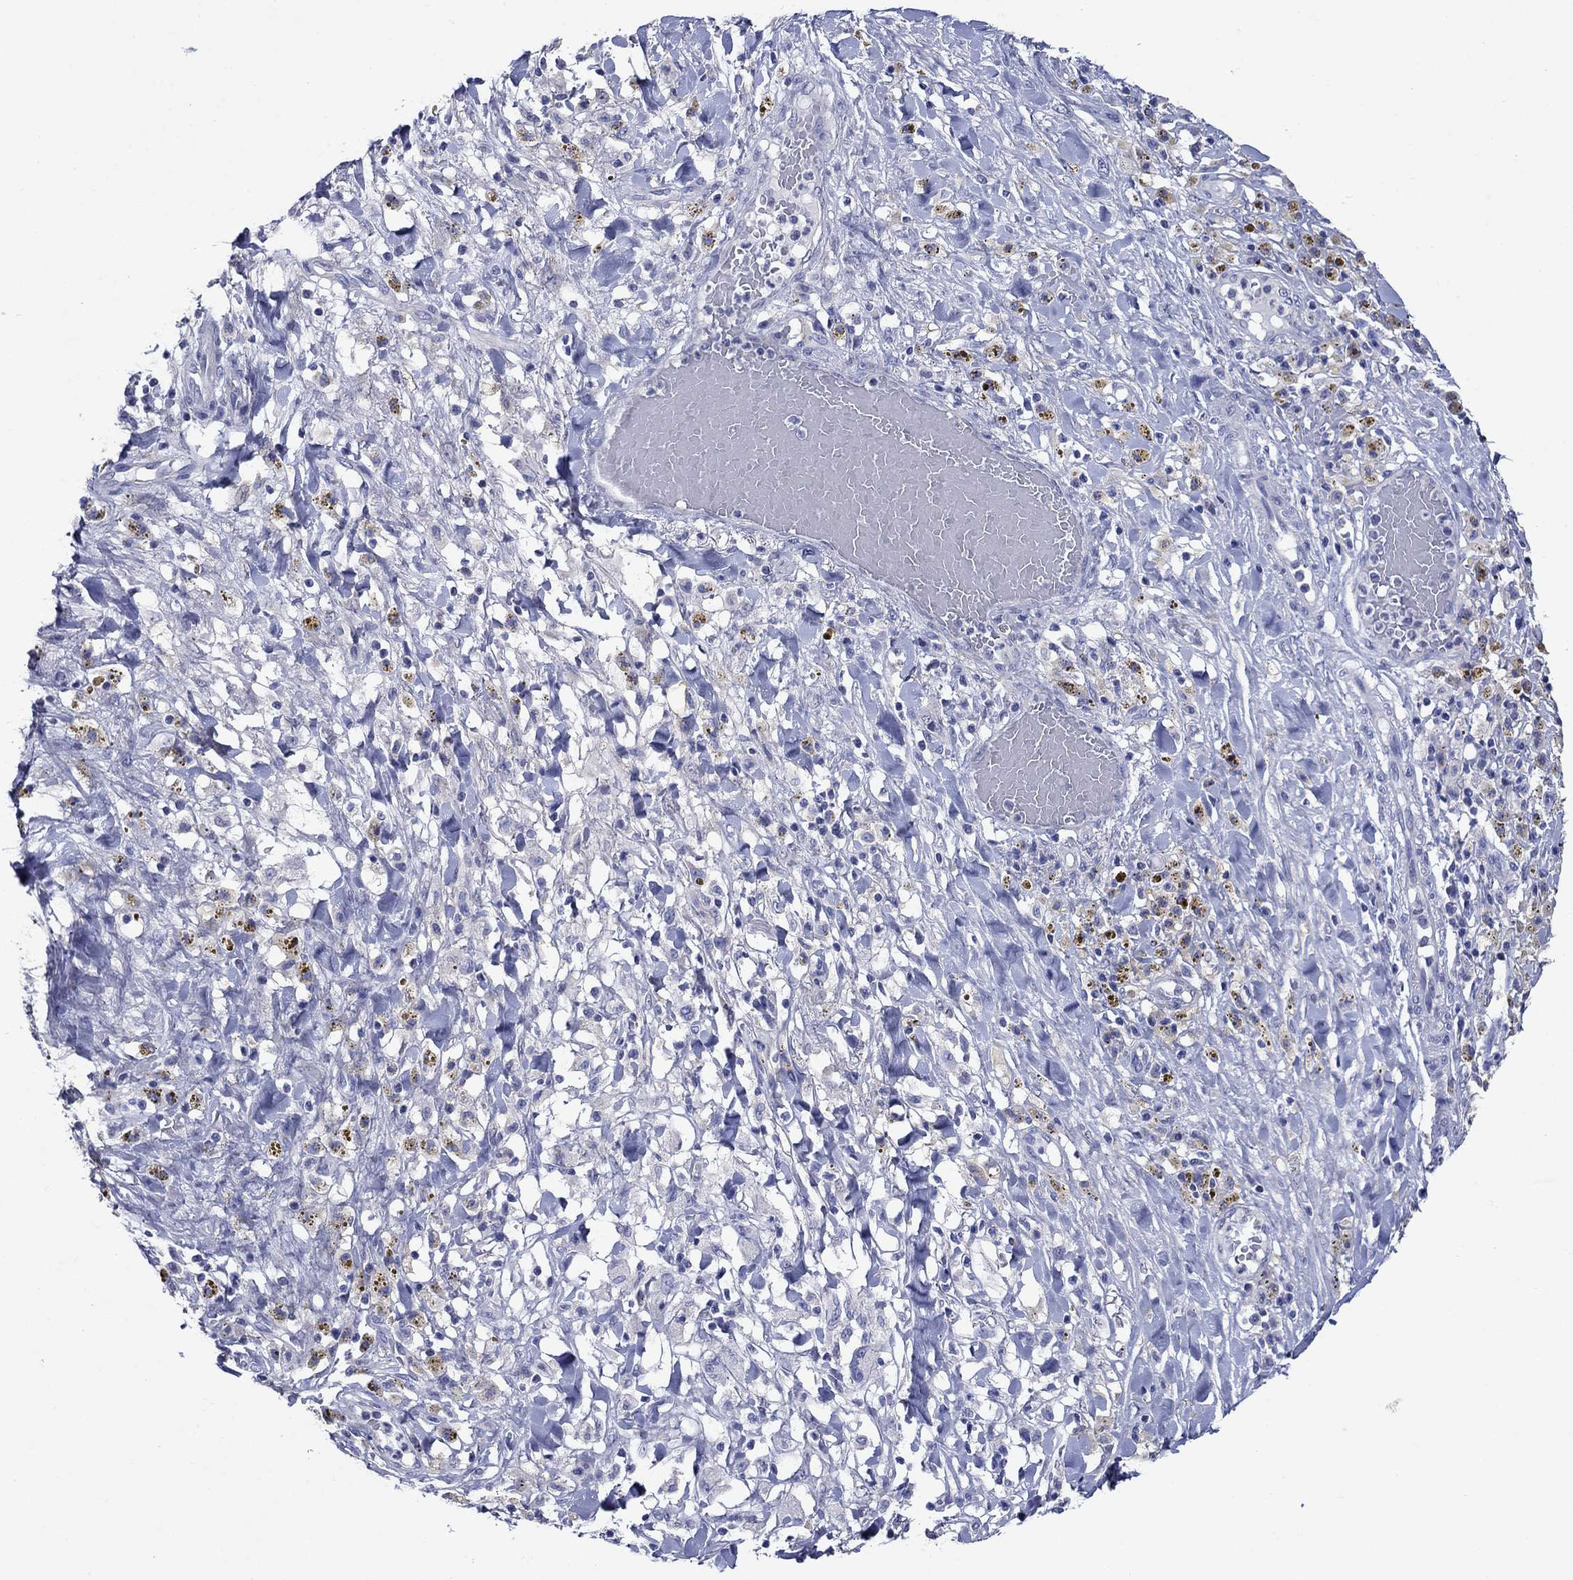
{"staining": {"intensity": "weak", "quantity": "<25%", "location": "cytoplasmic/membranous"}, "tissue": "melanoma", "cell_type": "Tumor cells", "image_type": "cancer", "snomed": [{"axis": "morphology", "description": "Malignant melanoma, NOS"}, {"axis": "topography", "description": "Skin"}], "caption": "Human melanoma stained for a protein using IHC demonstrates no positivity in tumor cells.", "gene": "SULT2B1", "patient": {"sex": "female", "age": 91}}